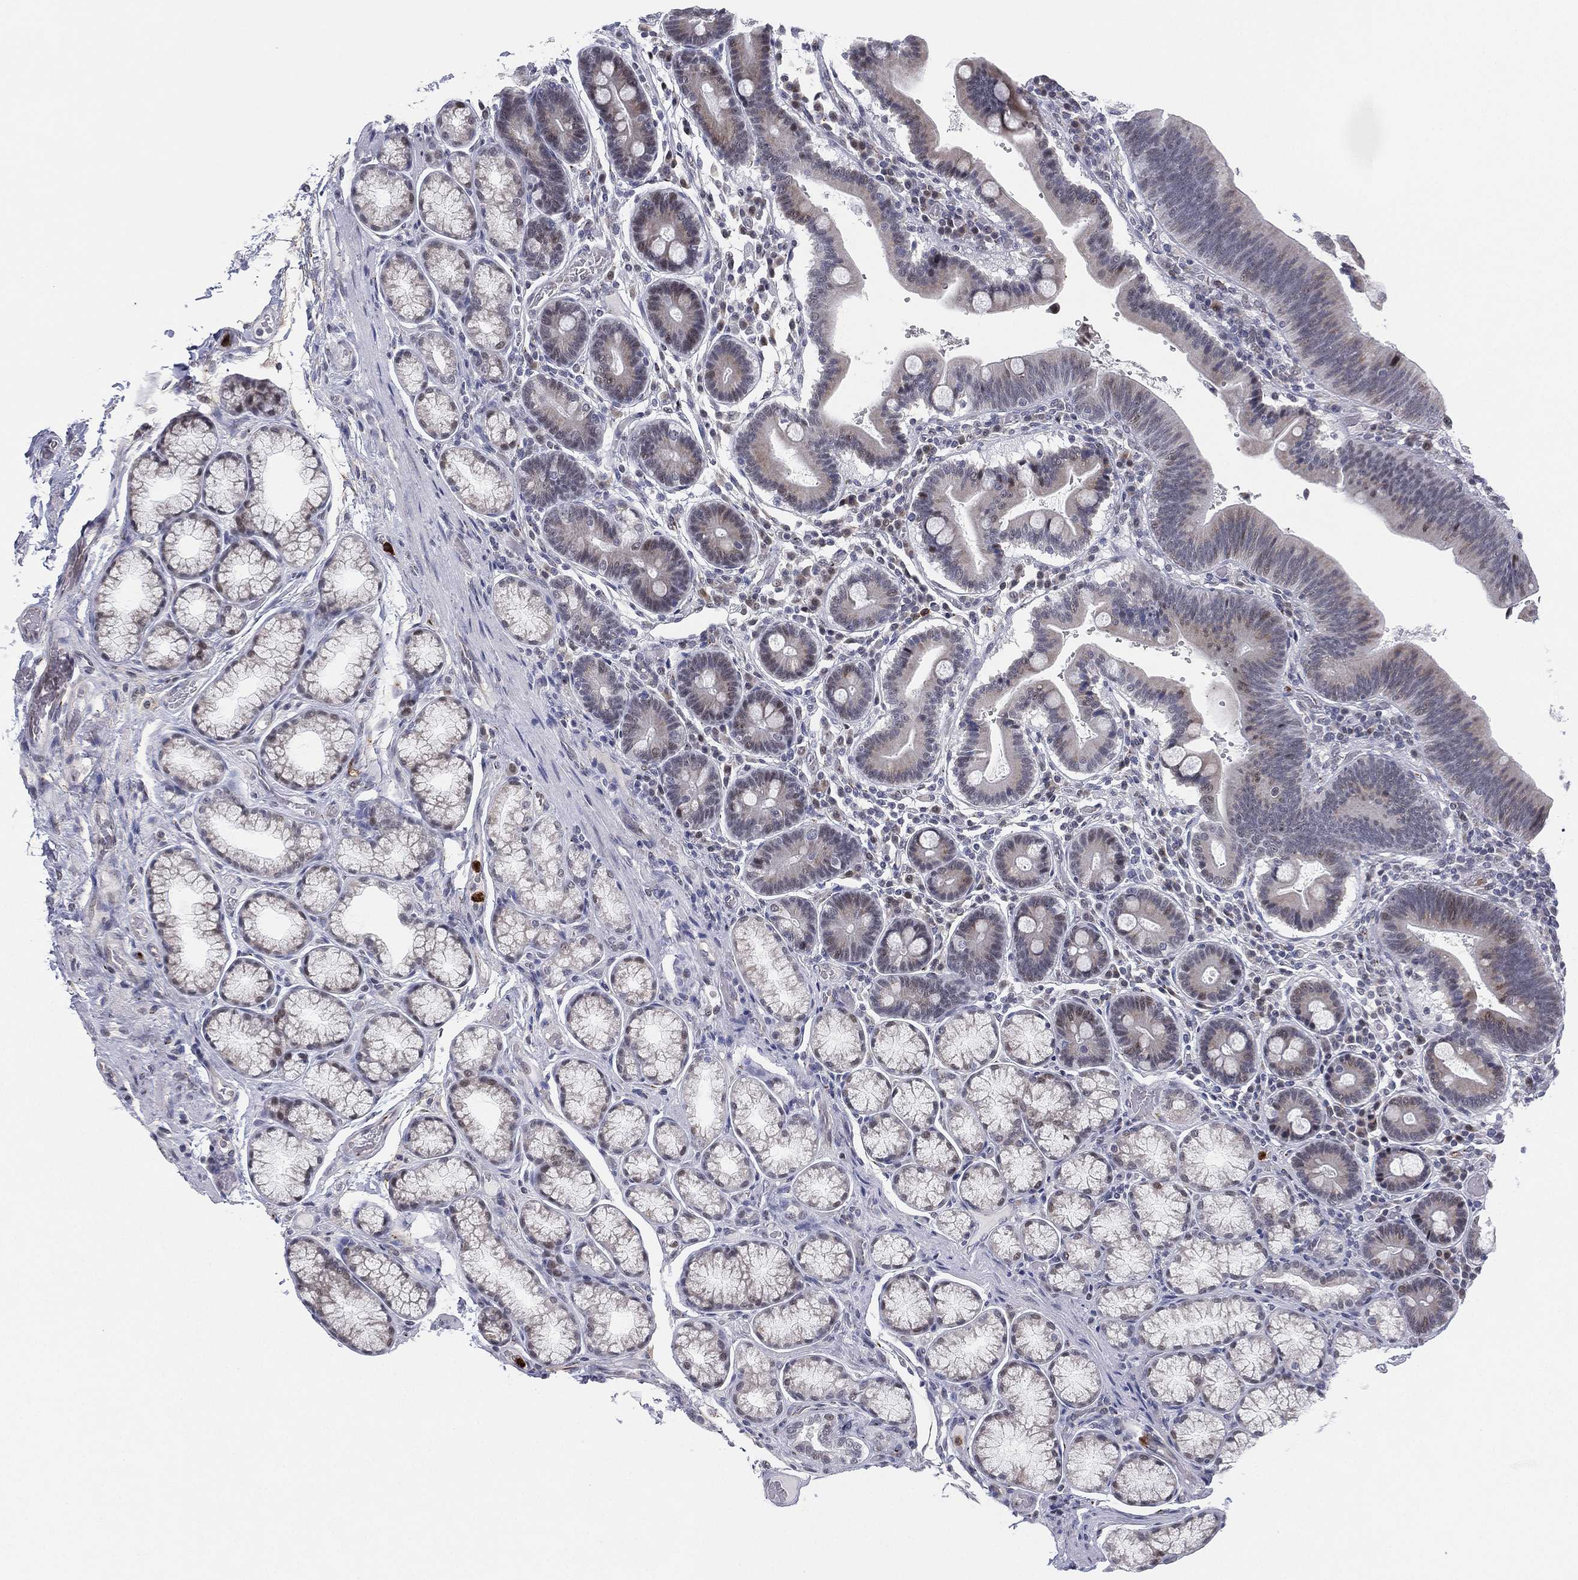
{"staining": {"intensity": "moderate", "quantity": "<25%", "location": "nuclear"}, "tissue": "duodenum", "cell_type": "Glandular cells", "image_type": "normal", "snomed": [{"axis": "morphology", "description": "Normal tissue, NOS"}, {"axis": "topography", "description": "Duodenum"}], "caption": "Moderate nuclear positivity for a protein is present in about <25% of glandular cells of unremarkable duodenum using immunohistochemistry.", "gene": "CD177", "patient": {"sex": "female", "age": 62}}